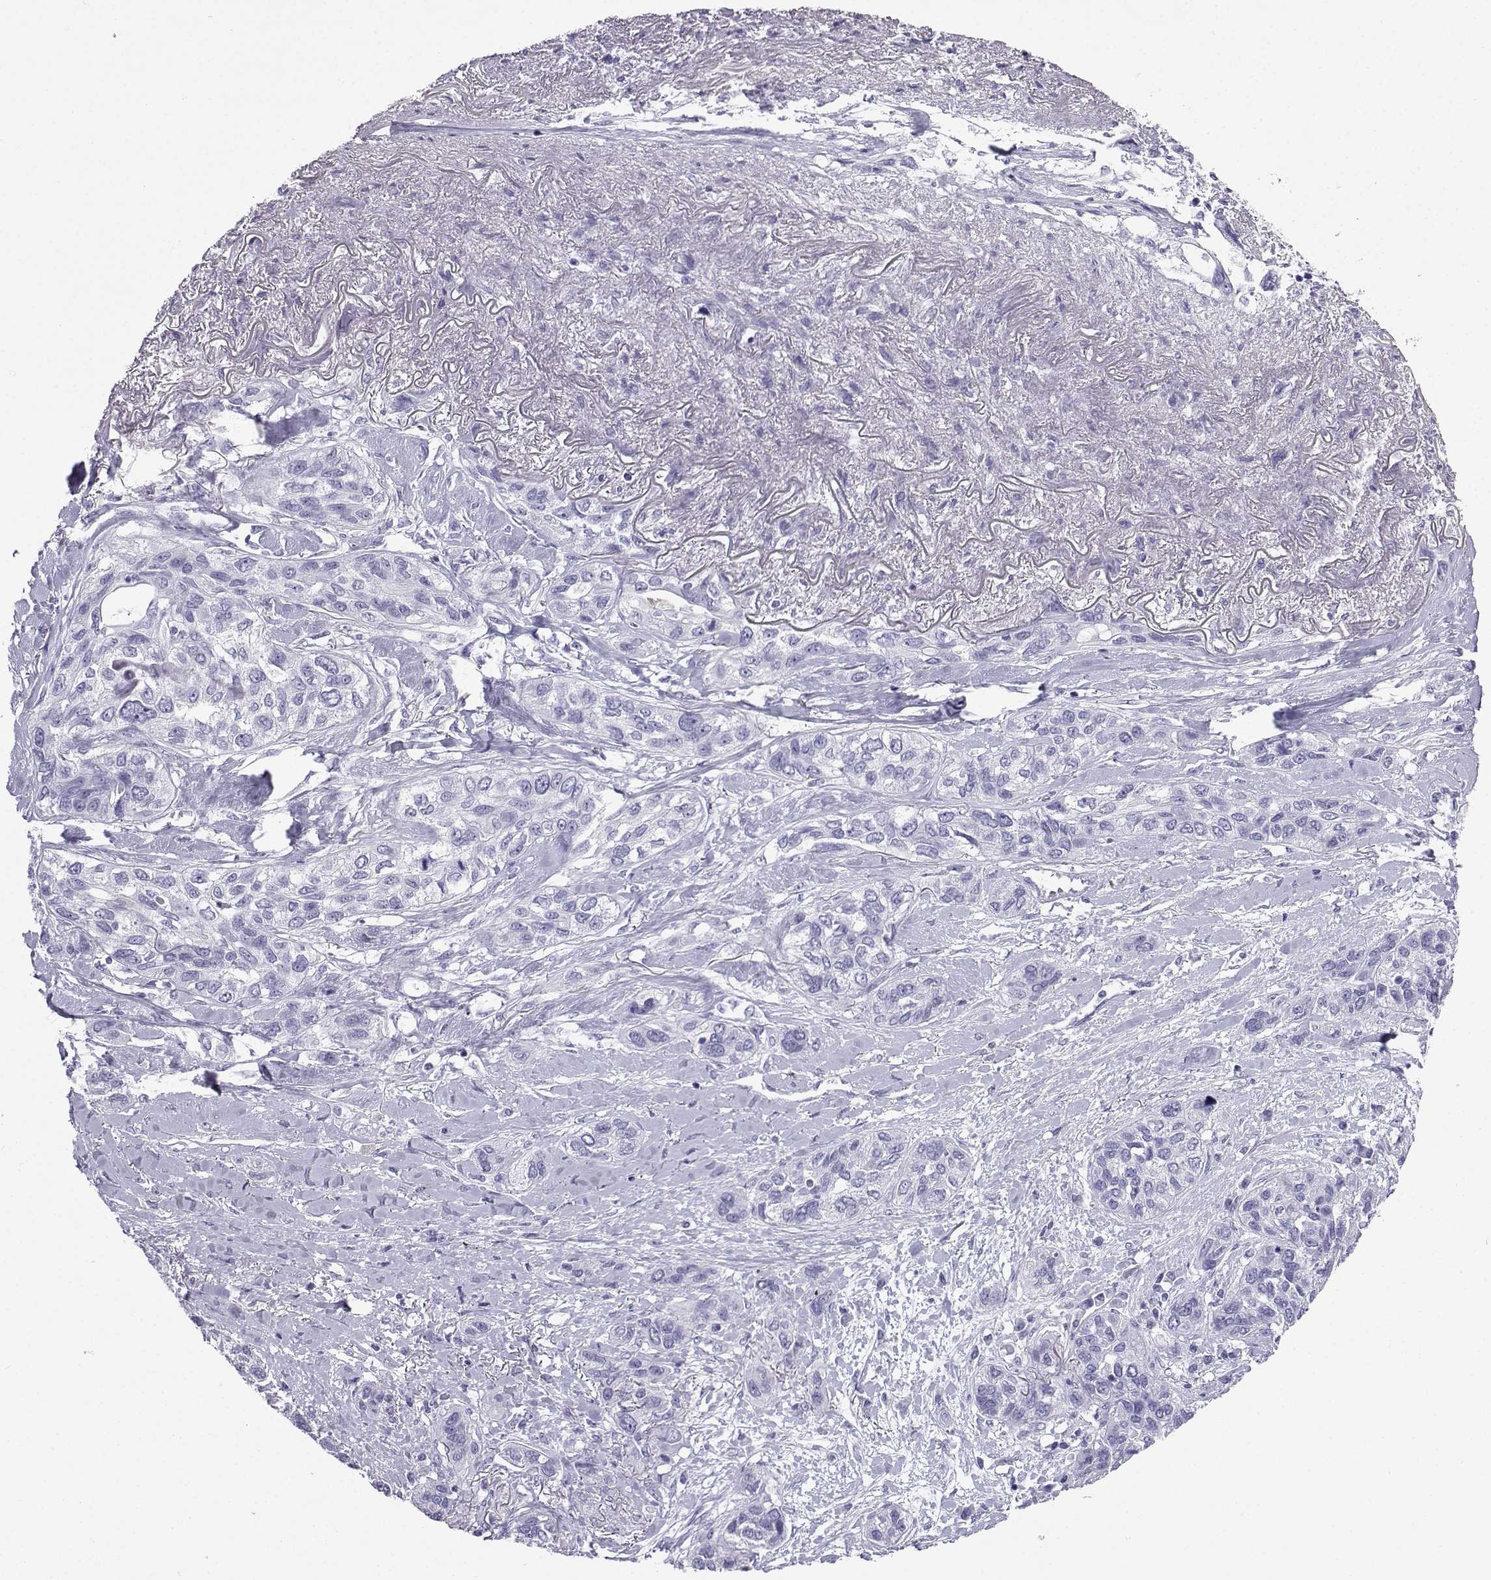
{"staining": {"intensity": "negative", "quantity": "none", "location": "none"}, "tissue": "lung cancer", "cell_type": "Tumor cells", "image_type": "cancer", "snomed": [{"axis": "morphology", "description": "Squamous cell carcinoma, NOS"}, {"axis": "topography", "description": "Lung"}], "caption": "An IHC histopathology image of lung squamous cell carcinoma is shown. There is no staining in tumor cells of lung squamous cell carcinoma.", "gene": "SLC18A2", "patient": {"sex": "female", "age": 70}}